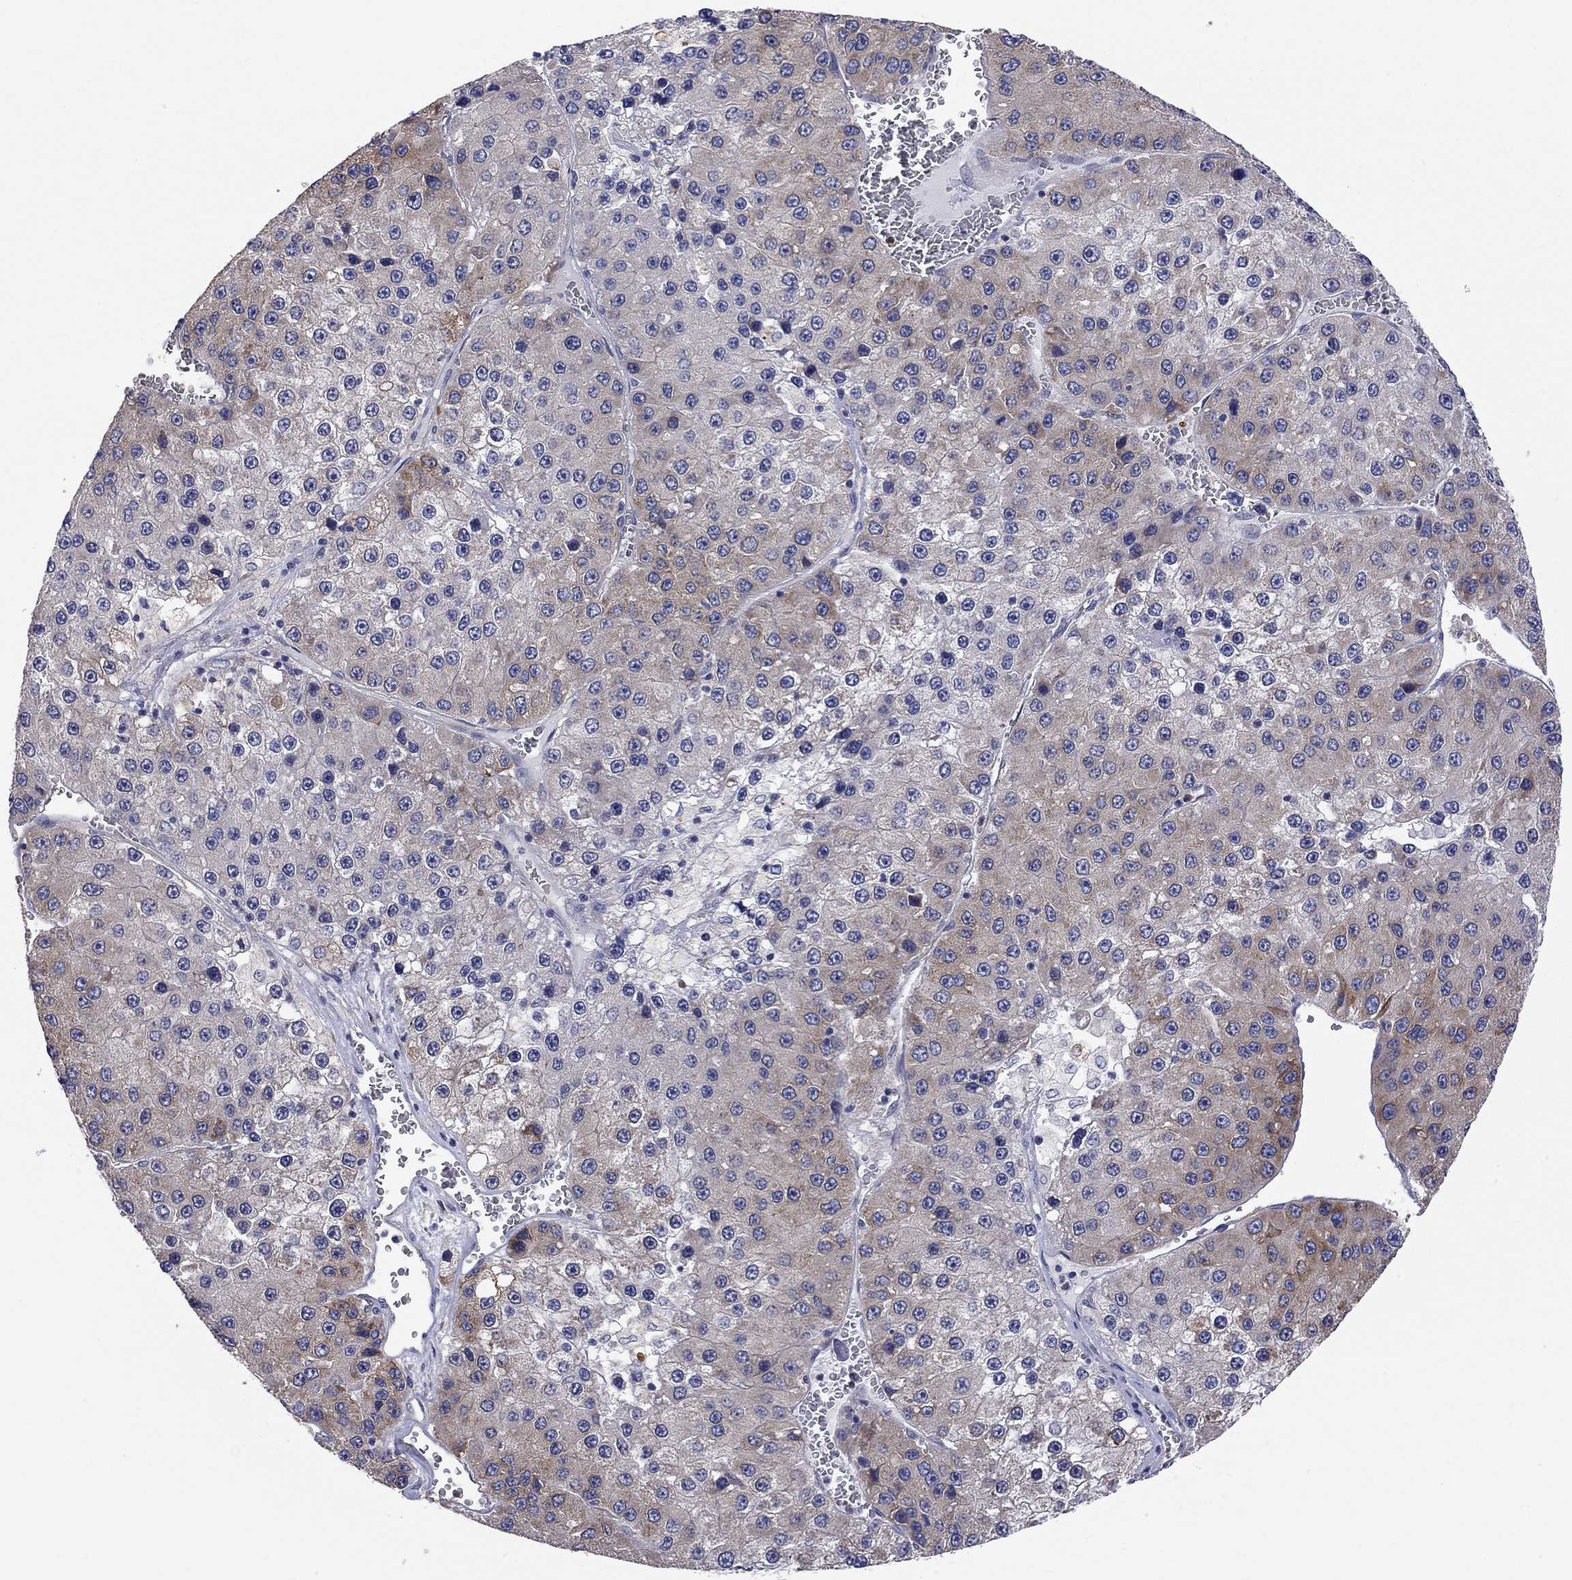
{"staining": {"intensity": "weak", "quantity": "<25%", "location": "cytoplasmic/membranous"}, "tissue": "liver cancer", "cell_type": "Tumor cells", "image_type": "cancer", "snomed": [{"axis": "morphology", "description": "Carcinoma, Hepatocellular, NOS"}, {"axis": "topography", "description": "Liver"}], "caption": "The micrograph demonstrates no significant expression in tumor cells of liver hepatocellular carcinoma. The staining was performed using DAB (3,3'-diaminobenzidine) to visualize the protein expression in brown, while the nuclei were stained in blue with hematoxylin (Magnification: 20x).", "gene": "CASTOR1", "patient": {"sex": "female", "age": 73}}